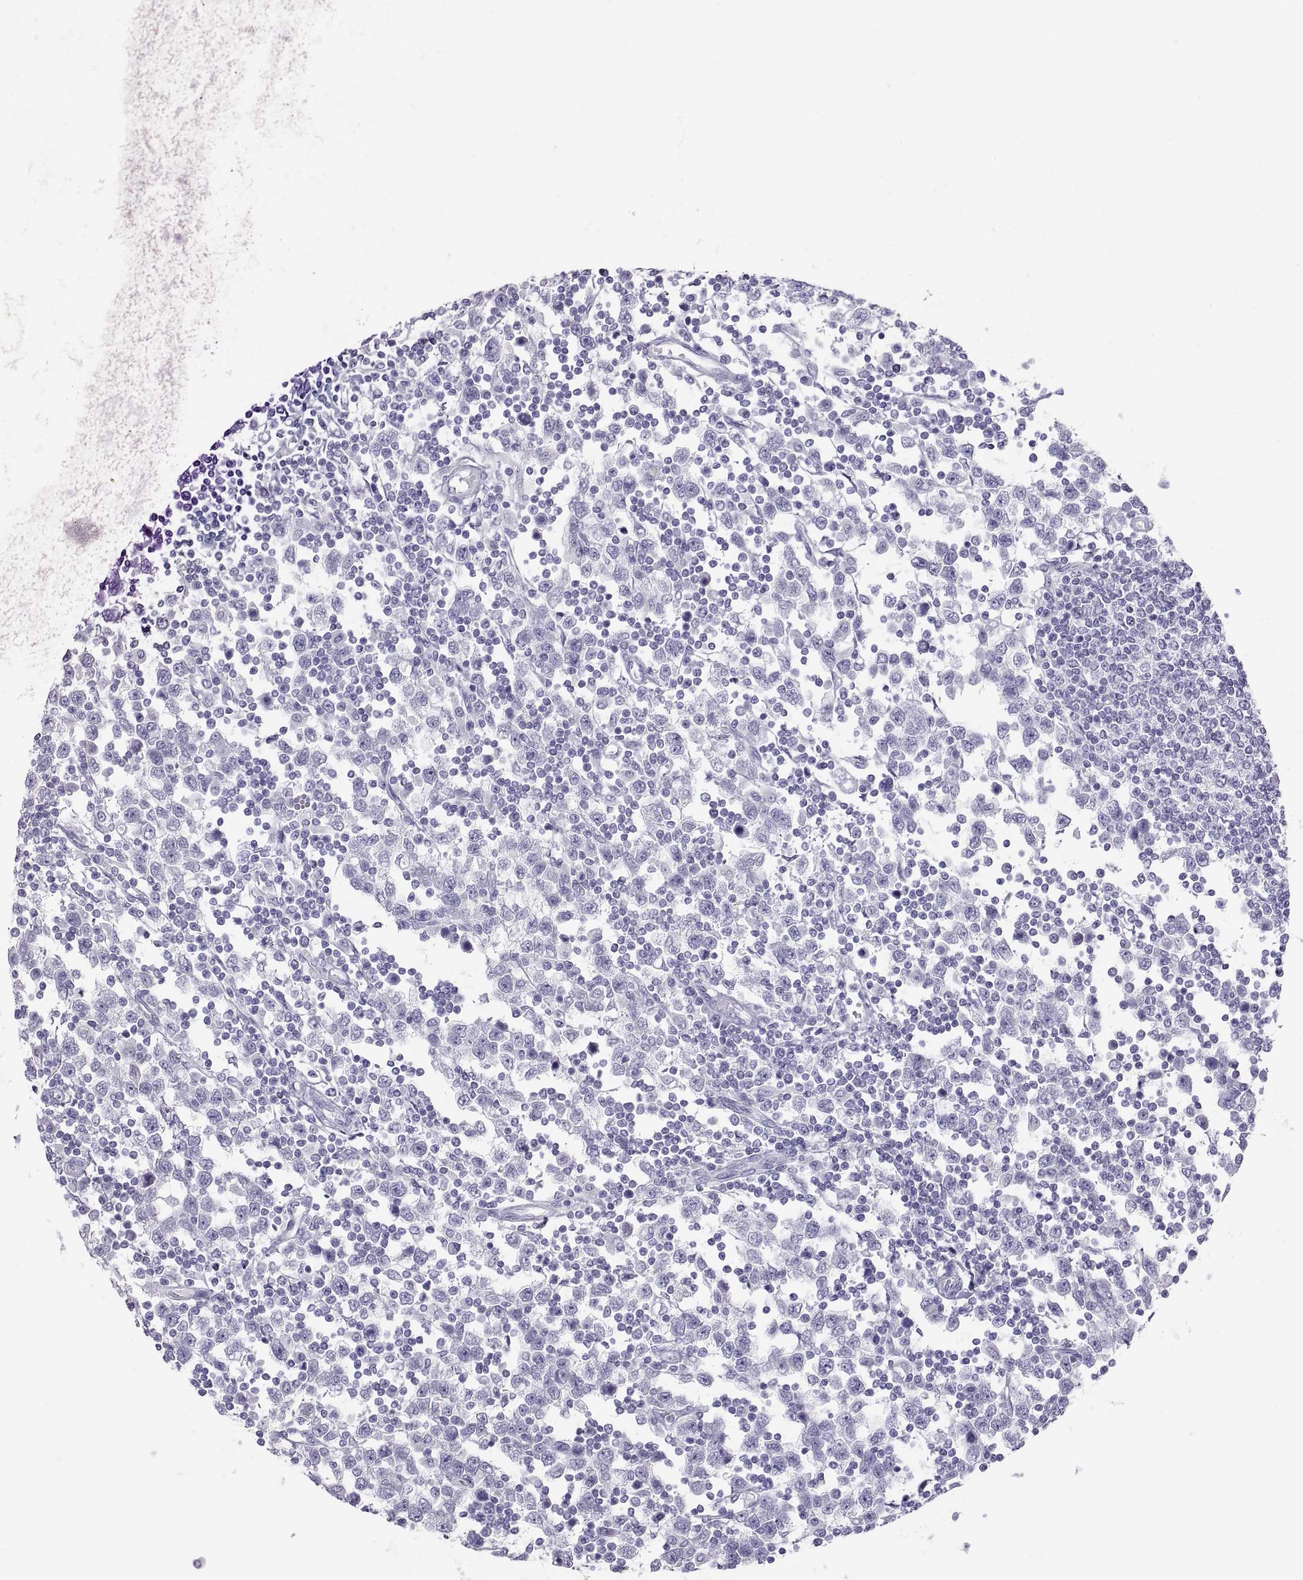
{"staining": {"intensity": "negative", "quantity": "none", "location": "none"}, "tissue": "testis cancer", "cell_type": "Tumor cells", "image_type": "cancer", "snomed": [{"axis": "morphology", "description": "Seminoma, NOS"}, {"axis": "topography", "description": "Testis"}], "caption": "Immunohistochemical staining of human seminoma (testis) reveals no significant expression in tumor cells. (Immunohistochemistry (ihc), brightfield microscopy, high magnification).", "gene": "SEMG1", "patient": {"sex": "male", "age": 34}}